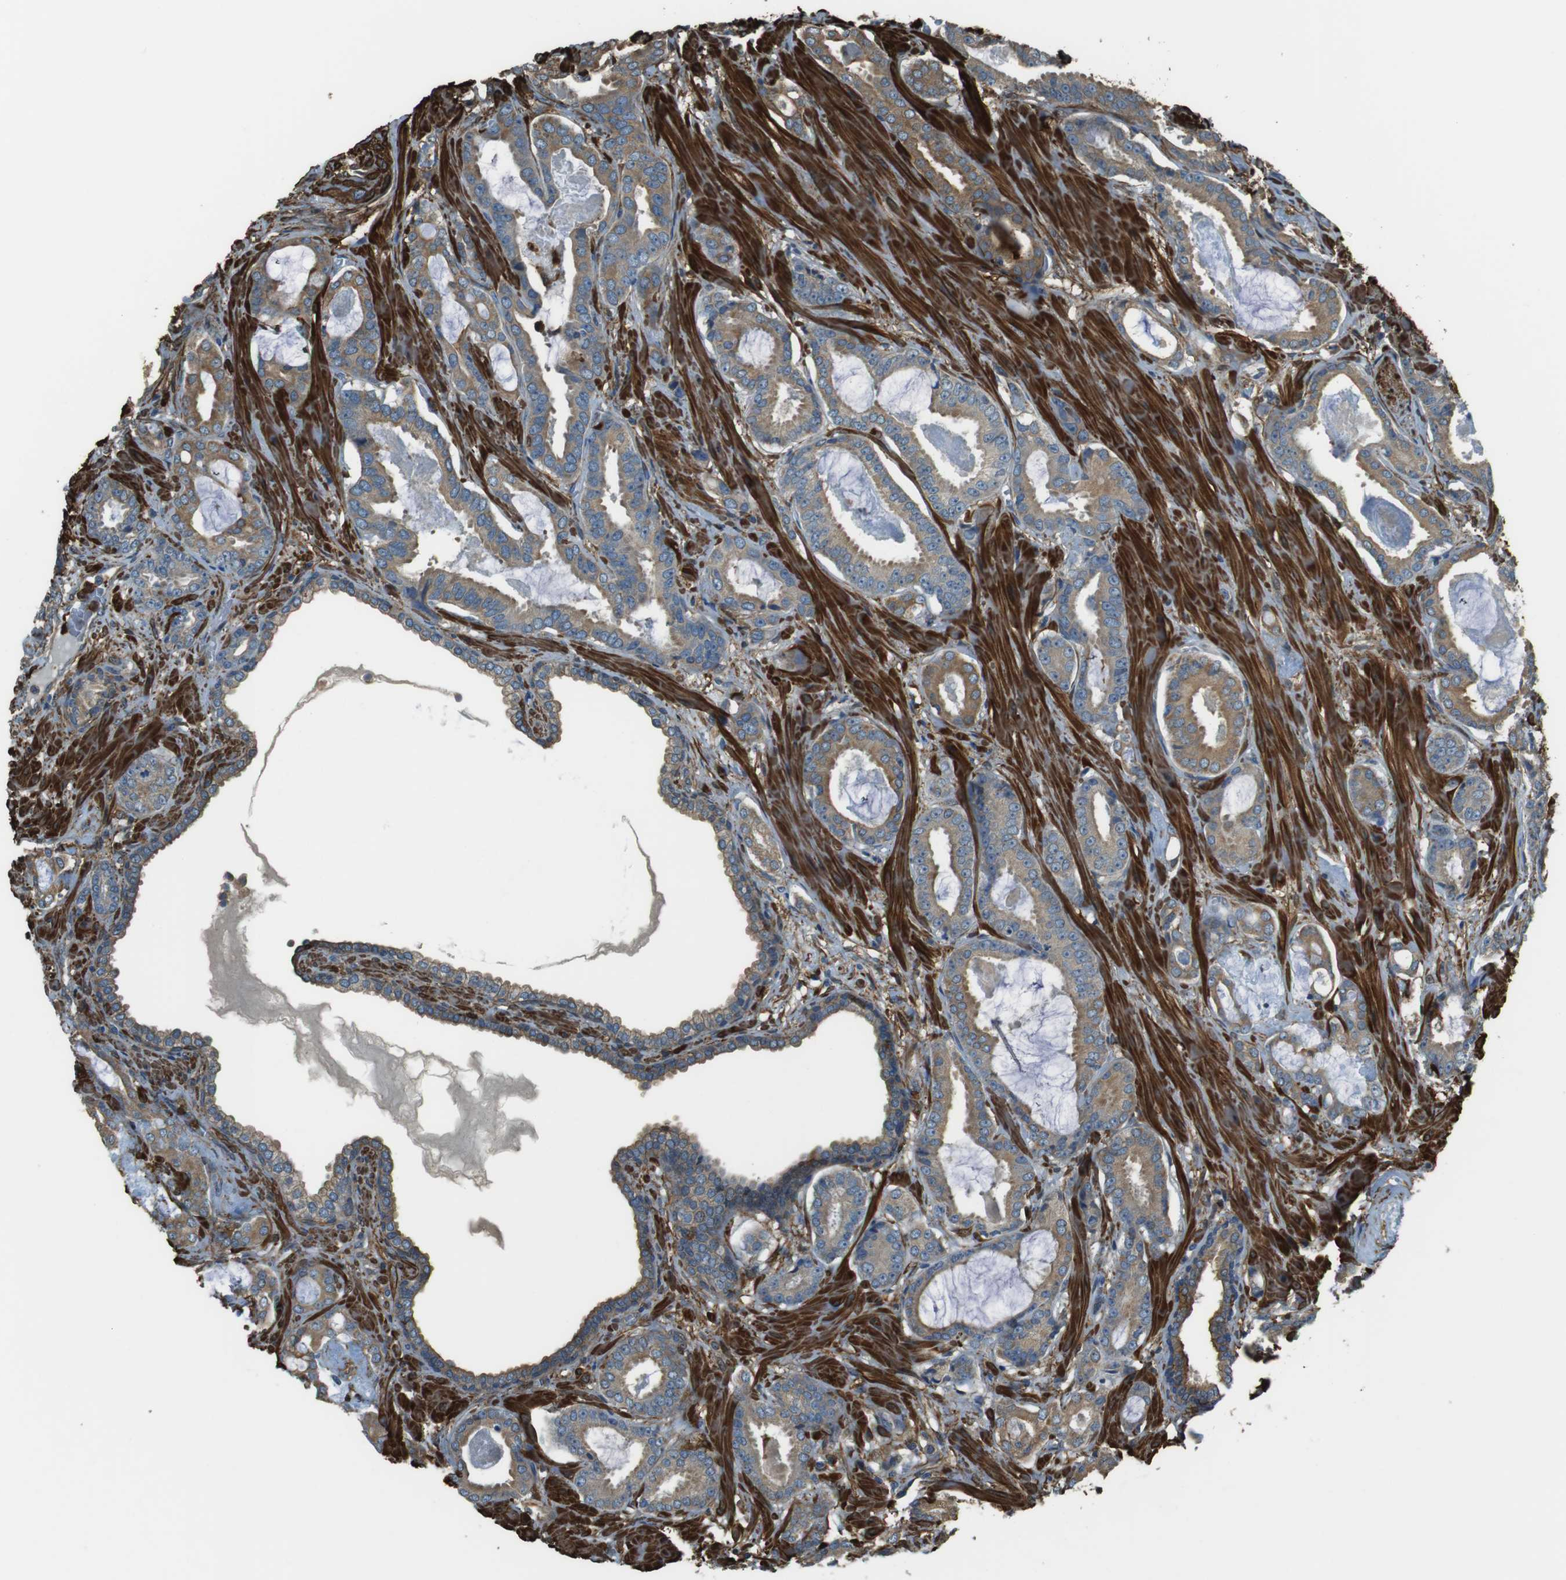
{"staining": {"intensity": "weak", "quantity": ">75%", "location": "cytoplasmic/membranous"}, "tissue": "prostate cancer", "cell_type": "Tumor cells", "image_type": "cancer", "snomed": [{"axis": "morphology", "description": "Adenocarcinoma, Low grade"}, {"axis": "topography", "description": "Prostate"}], "caption": "About >75% of tumor cells in prostate cancer (adenocarcinoma (low-grade)) exhibit weak cytoplasmic/membranous protein positivity as visualized by brown immunohistochemical staining.", "gene": "SFT2D1", "patient": {"sex": "male", "age": 53}}